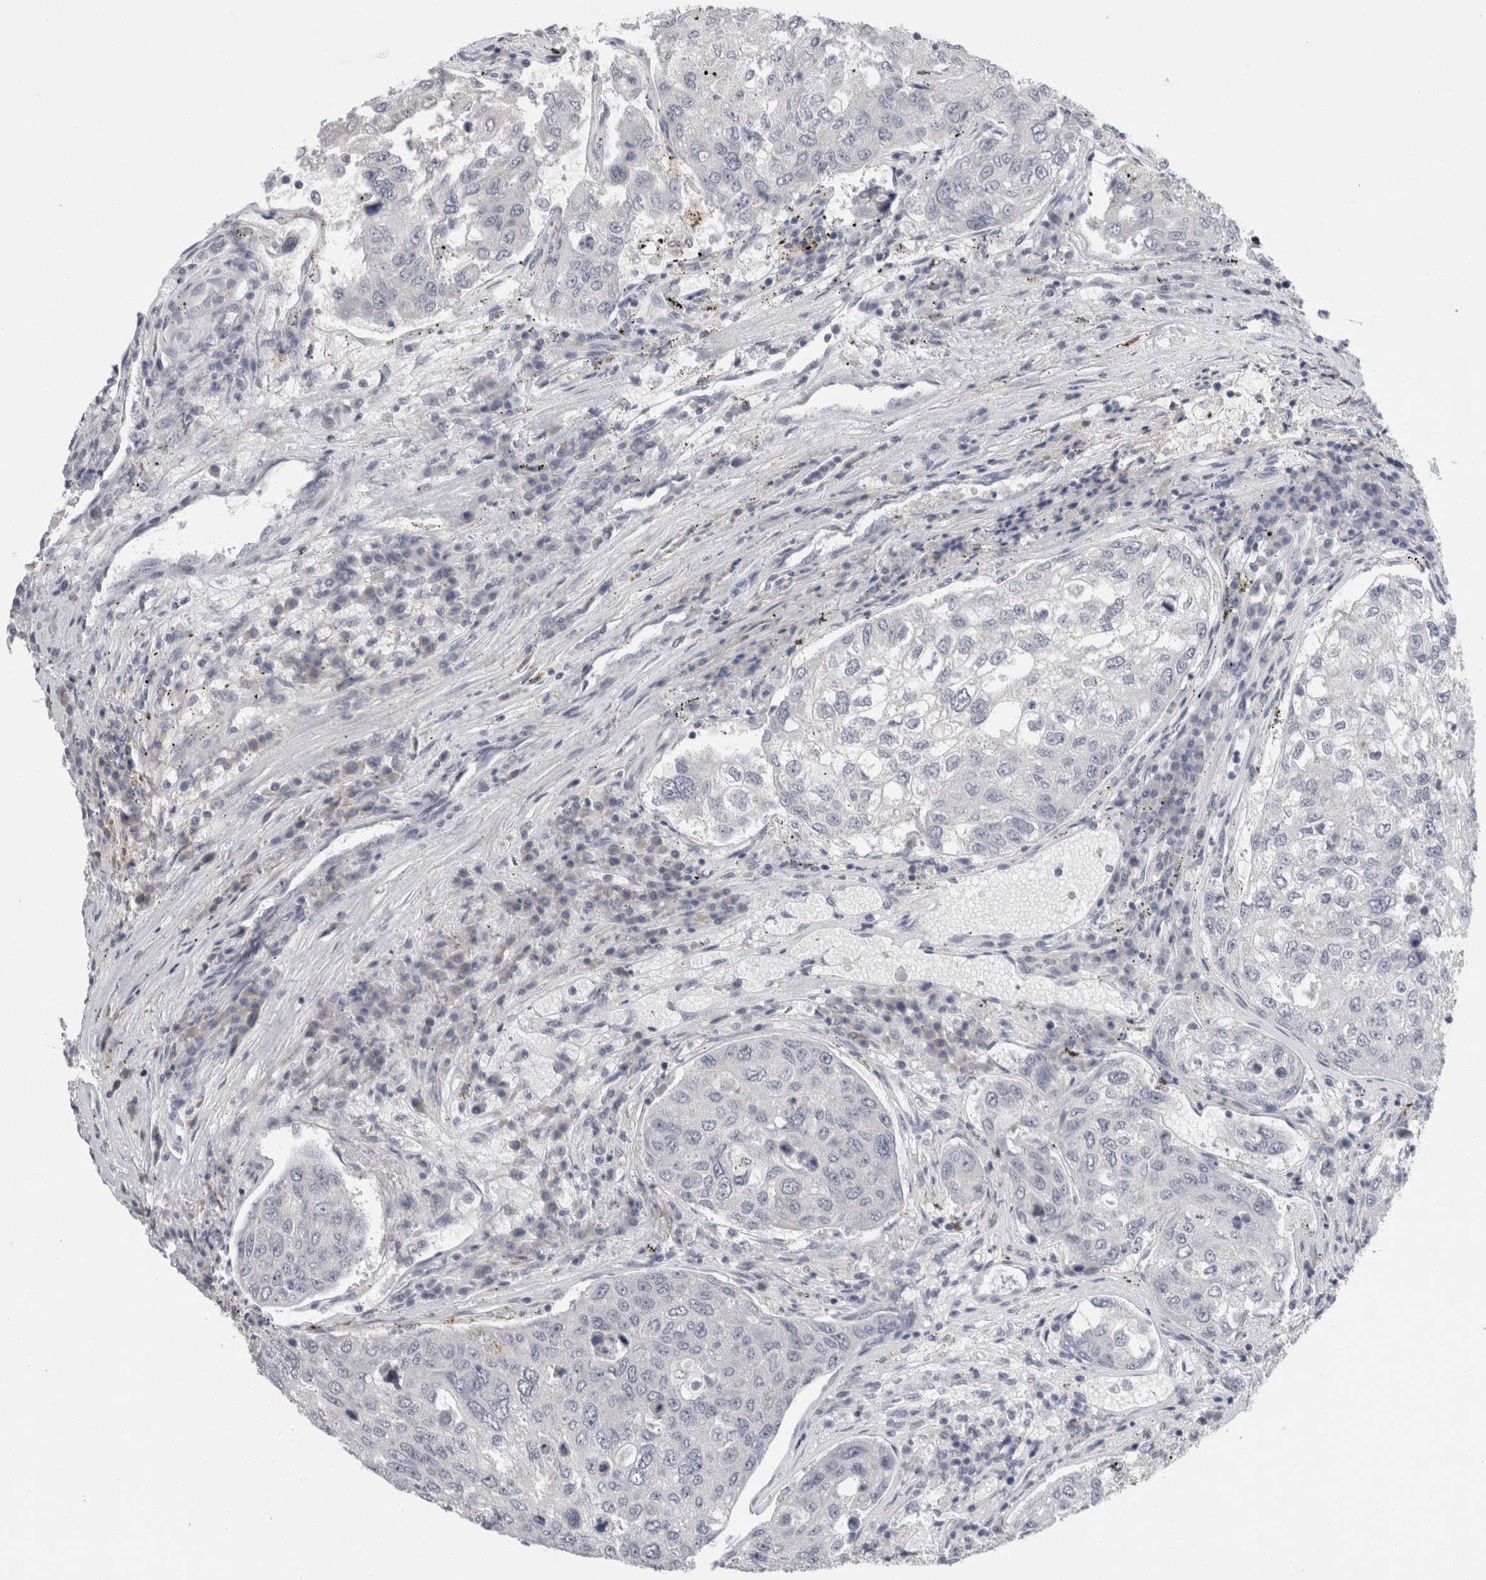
{"staining": {"intensity": "negative", "quantity": "none", "location": "none"}, "tissue": "urothelial cancer", "cell_type": "Tumor cells", "image_type": "cancer", "snomed": [{"axis": "morphology", "description": "Urothelial carcinoma, High grade"}, {"axis": "topography", "description": "Lymph node"}, {"axis": "topography", "description": "Urinary bladder"}], "caption": "Immunohistochemical staining of urothelial cancer exhibits no significant positivity in tumor cells. (DAB (3,3'-diaminobenzidine) IHC with hematoxylin counter stain).", "gene": "NIPA1", "patient": {"sex": "male", "age": 51}}